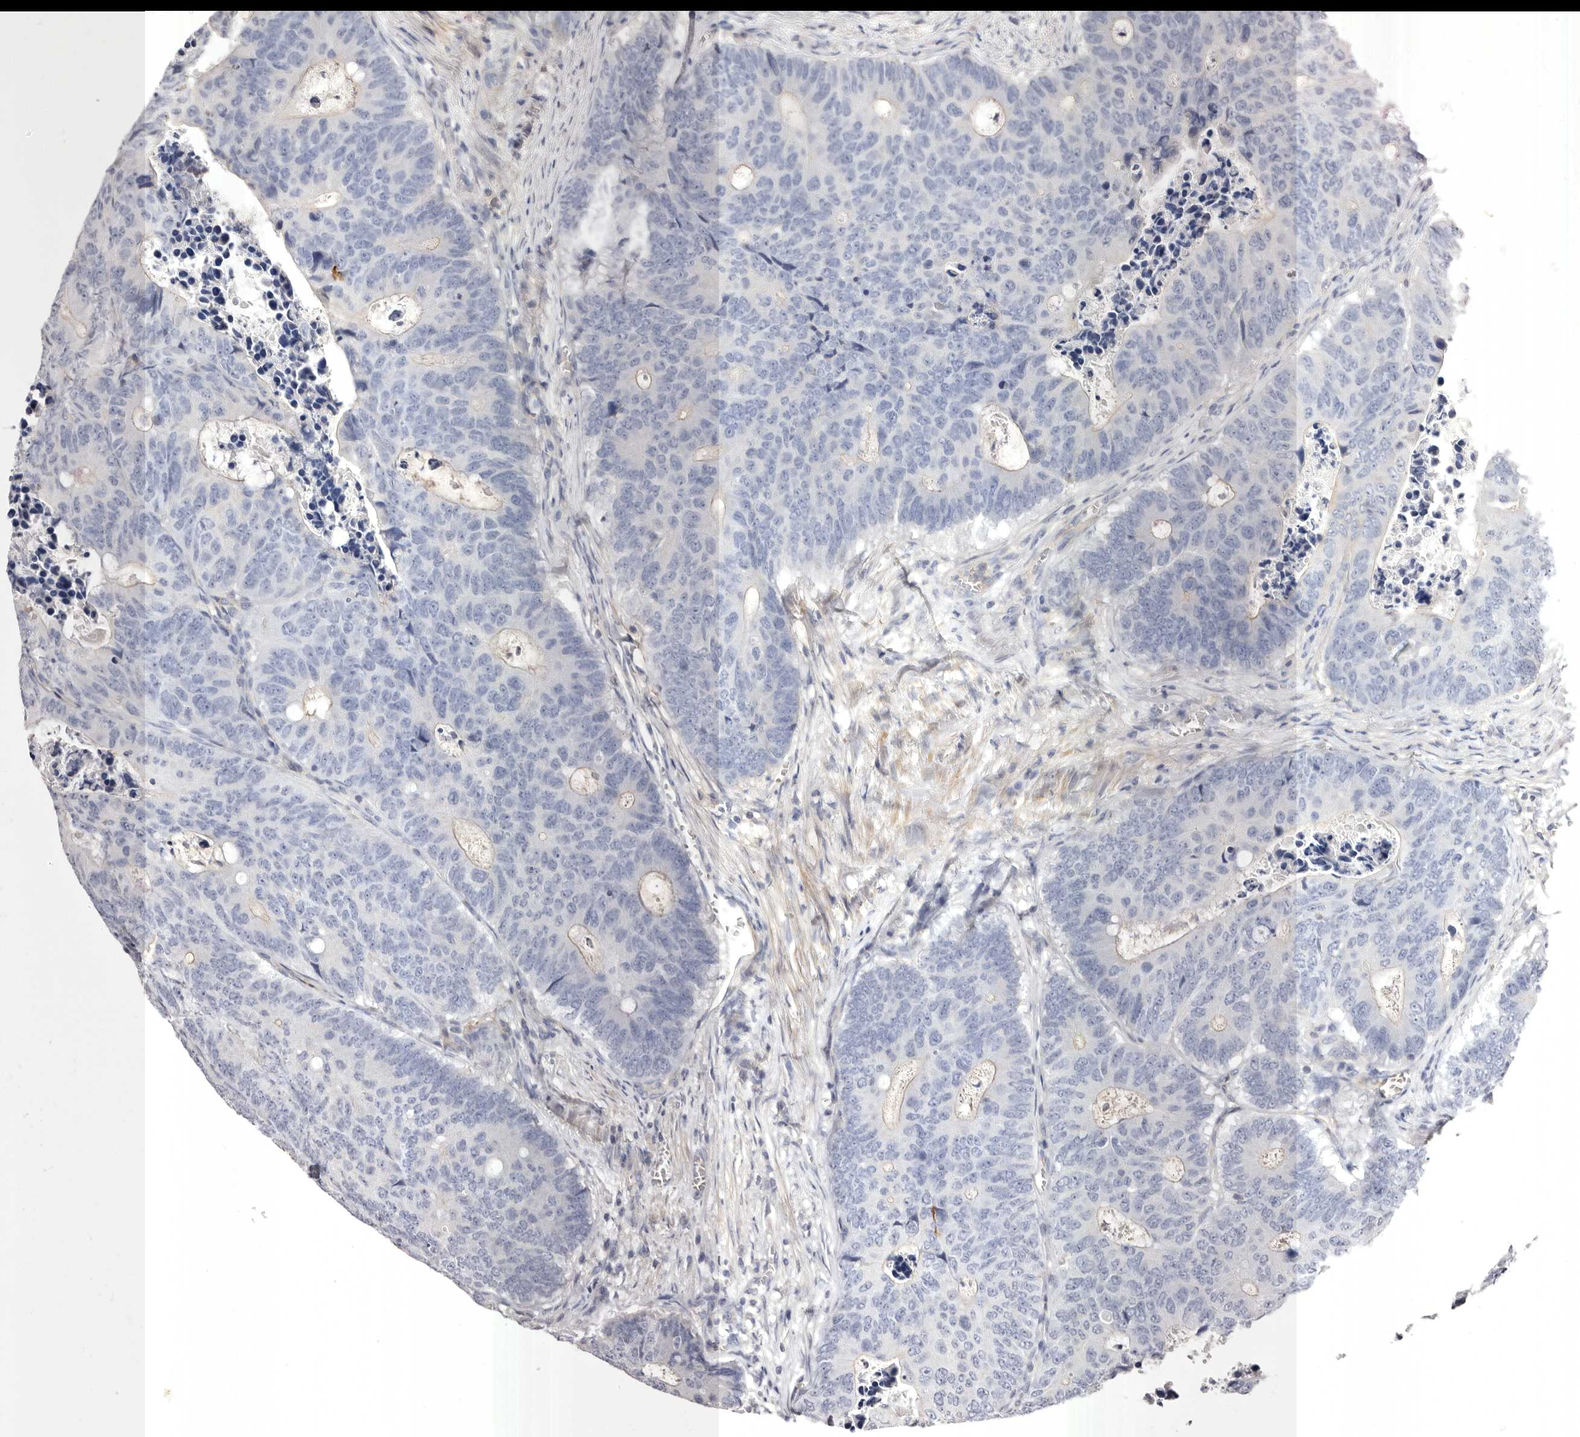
{"staining": {"intensity": "negative", "quantity": "none", "location": "none"}, "tissue": "colorectal cancer", "cell_type": "Tumor cells", "image_type": "cancer", "snomed": [{"axis": "morphology", "description": "Adenocarcinoma, NOS"}, {"axis": "topography", "description": "Colon"}], "caption": "DAB (3,3'-diaminobenzidine) immunohistochemical staining of colorectal cancer (adenocarcinoma) shows no significant staining in tumor cells. (Immunohistochemistry (ihc), brightfield microscopy, high magnification).", "gene": "S1PR5", "patient": {"sex": "male", "age": 87}}